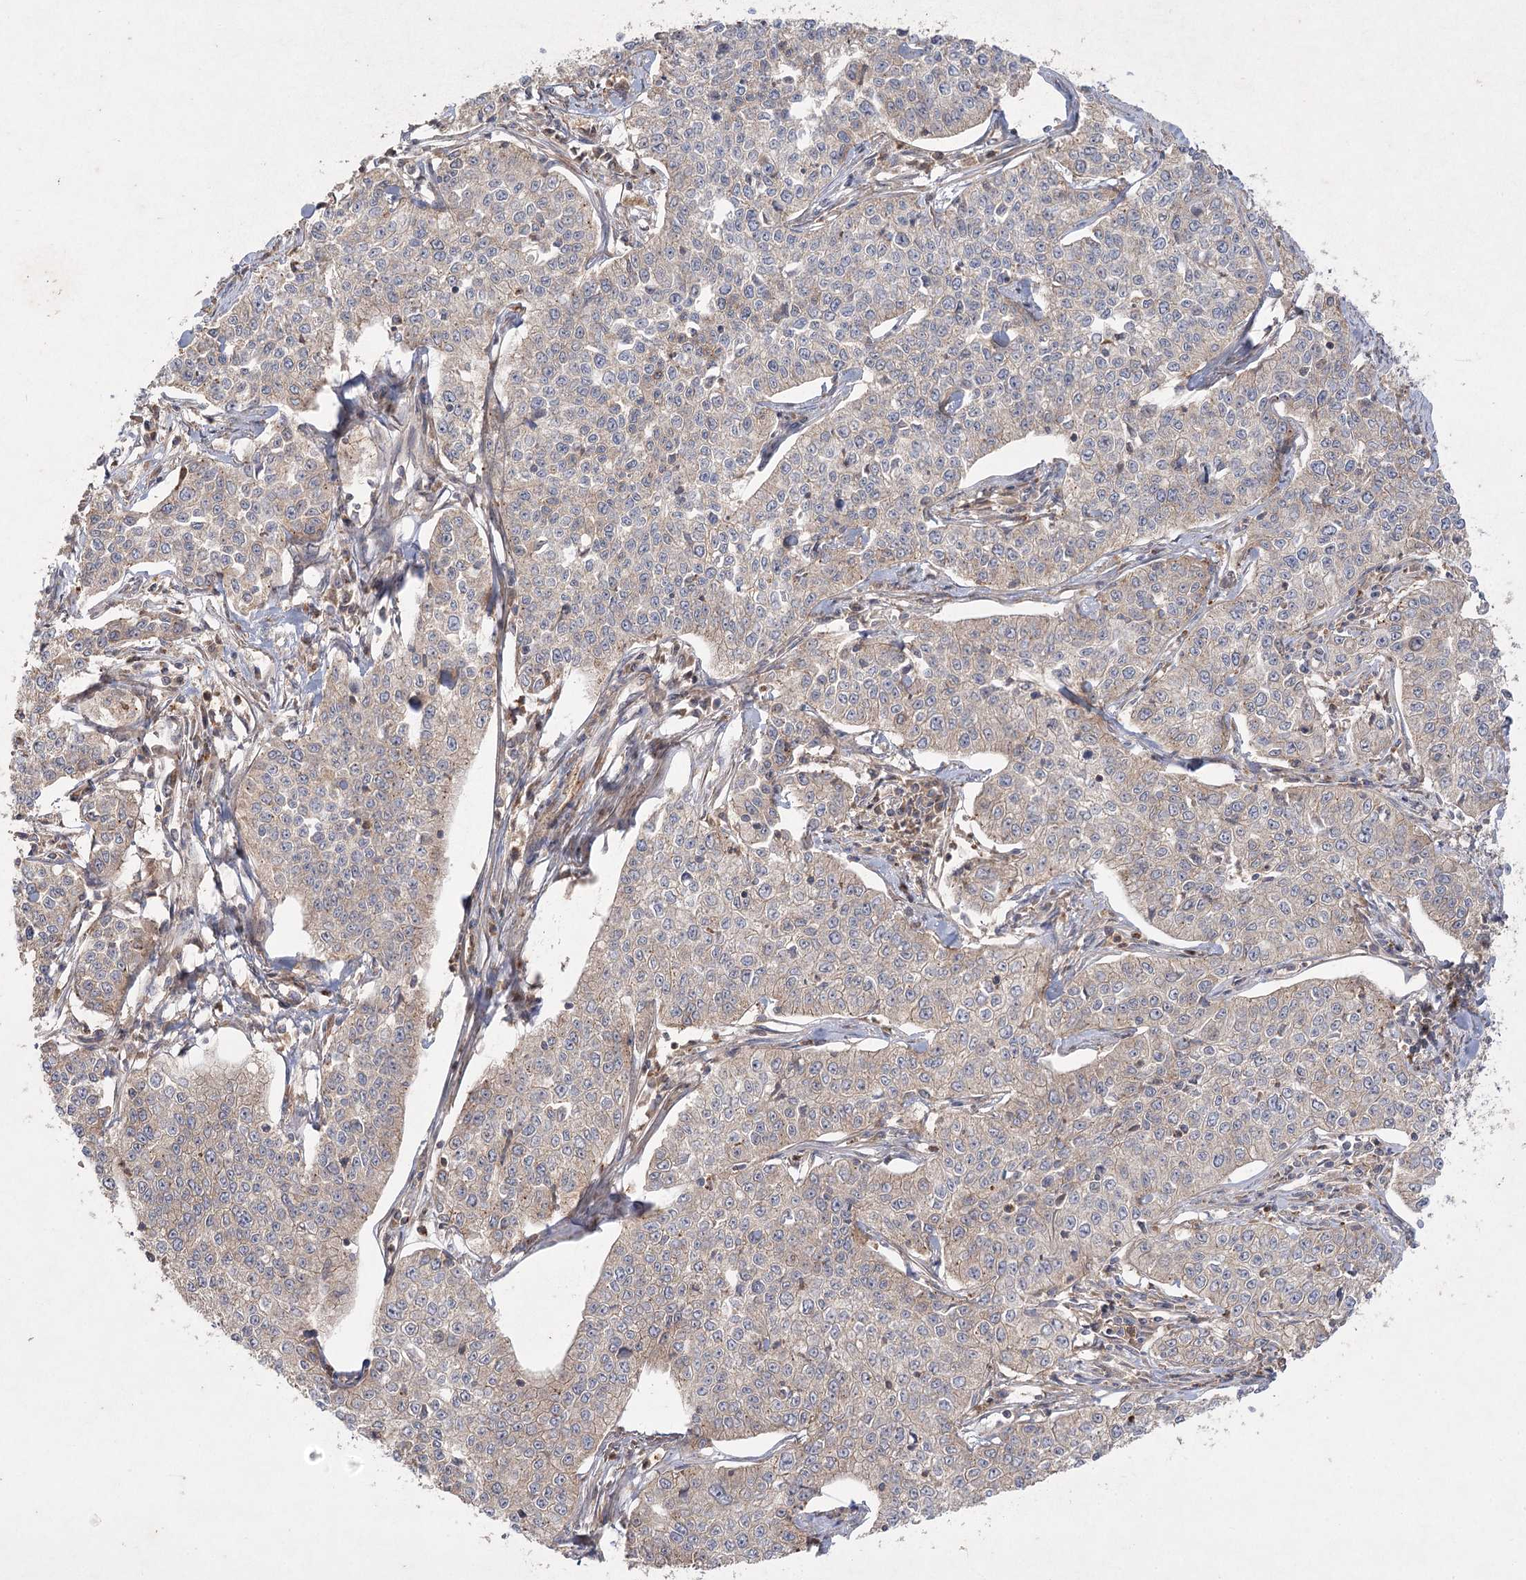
{"staining": {"intensity": "weak", "quantity": ">75%", "location": "cytoplasmic/membranous"}, "tissue": "cervical cancer", "cell_type": "Tumor cells", "image_type": "cancer", "snomed": [{"axis": "morphology", "description": "Squamous cell carcinoma, NOS"}, {"axis": "topography", "description": "Cervix"}], "caption": "High-power microscopy captured an IHC photomicrograph of cervical cancer, revealing weak cytoplasmic/membranous positivity in approximately >75% of tumor cells. (DAB (3,3'-diaminobenzidine) IHC, brown staining for protein, blue staining for nuclei).", "gene": "KIAA0825", "patient": {"sex": "female", "age": 35}}